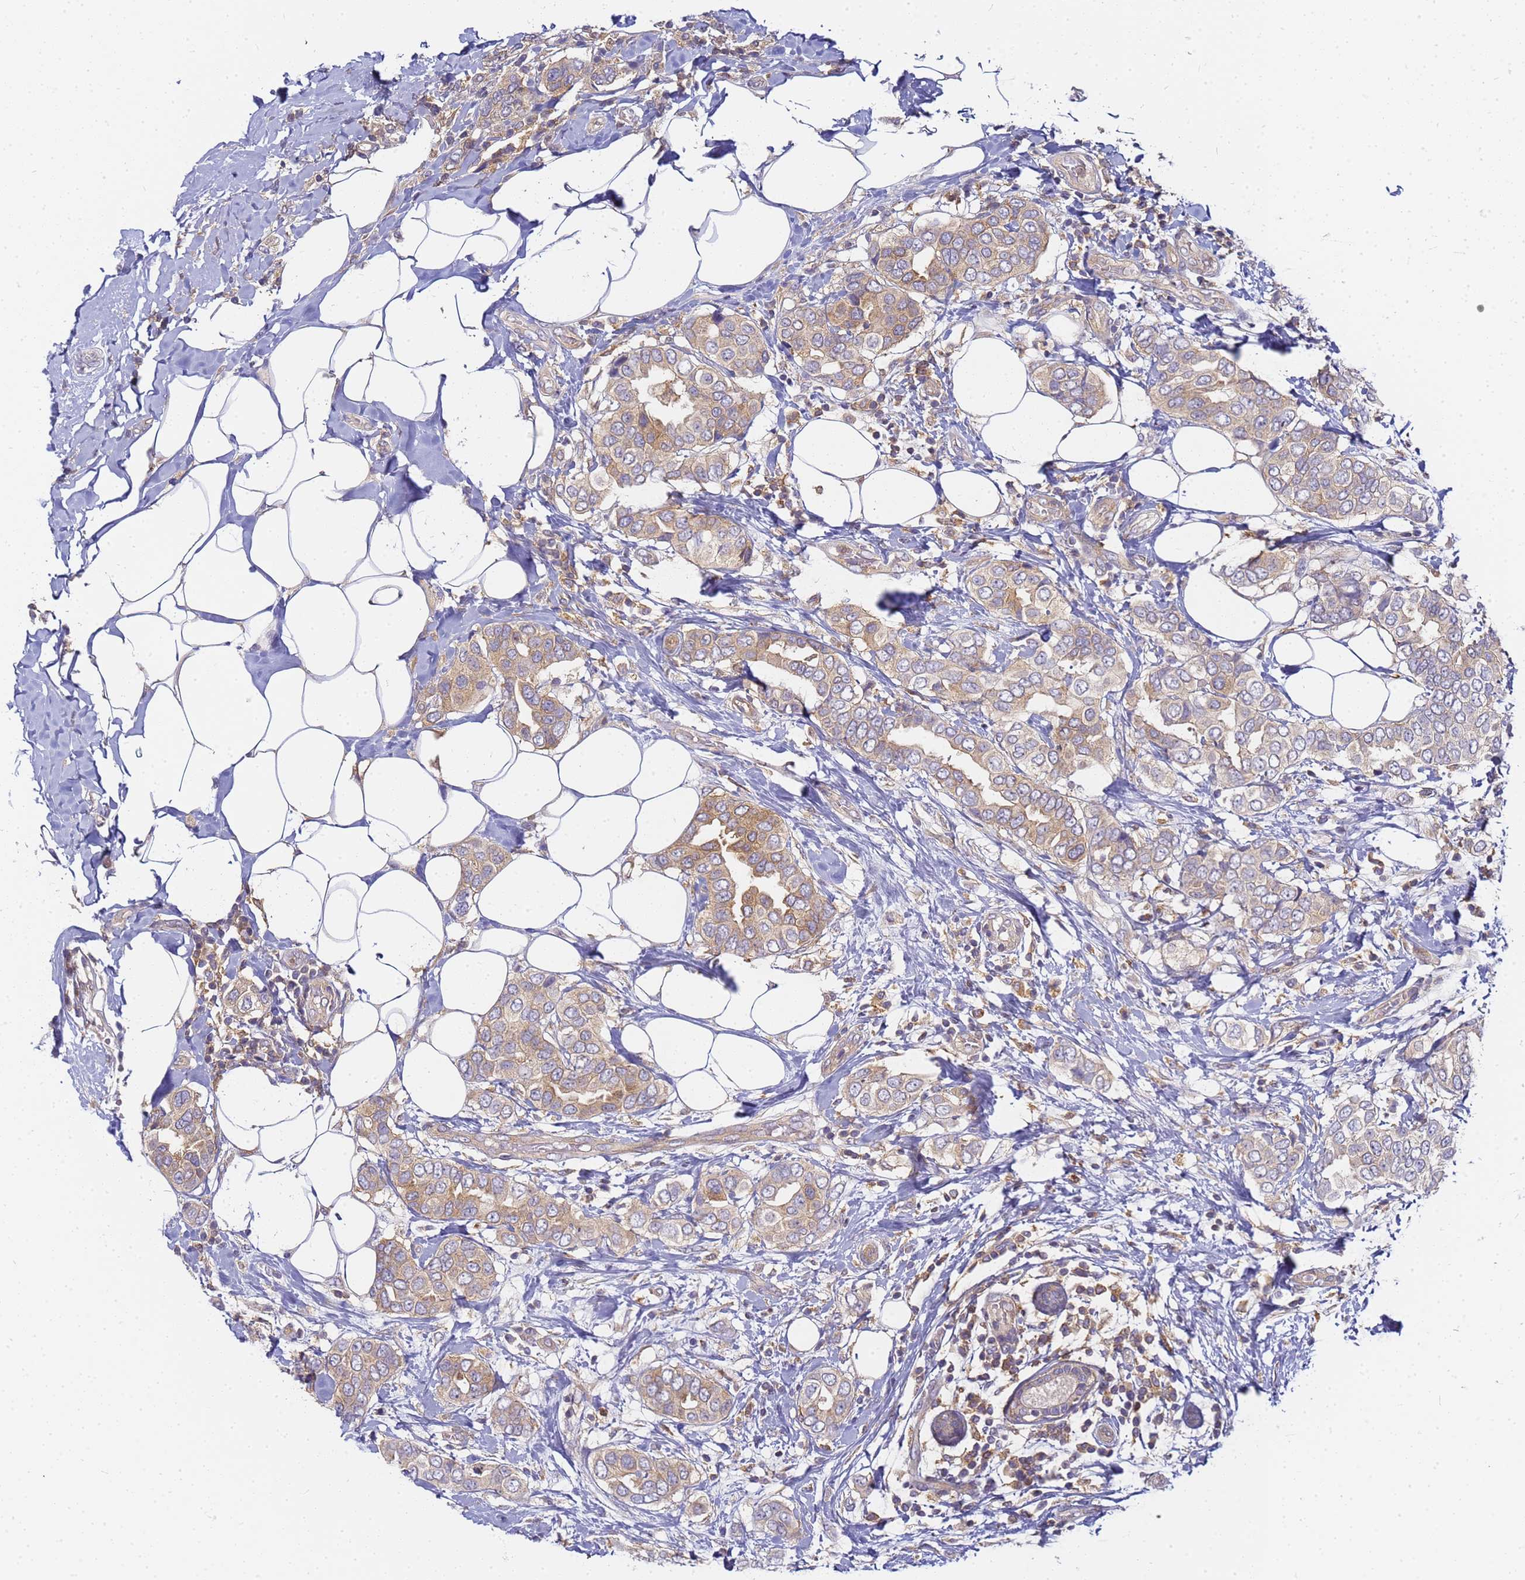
{"staining": {"intensity": "moderate", "quantity": ">75%", "location": "cytoplasmic/membranous"}, "tissue": "breast cancer", "cell_type": "Tumor cells", "image_type": "cancer", "snomed": [{"axis": "morphology", "description": "Lobular carcinoma"}, {"axis": "topography", "description": "Breast"}], "caption": "Immunohistochemical staining of breast cancer demonstrates moderate cytoplasmic/membranous protein expression in about >75% of tumor cells. Using DAB (3,3'-diaminobenzidine) (brown) and hematoxylin (blue) stains, captured at high magnification using brightfield microscopy.", "gene": "CHM", "patient": {"sex": "female", "age": 51}}